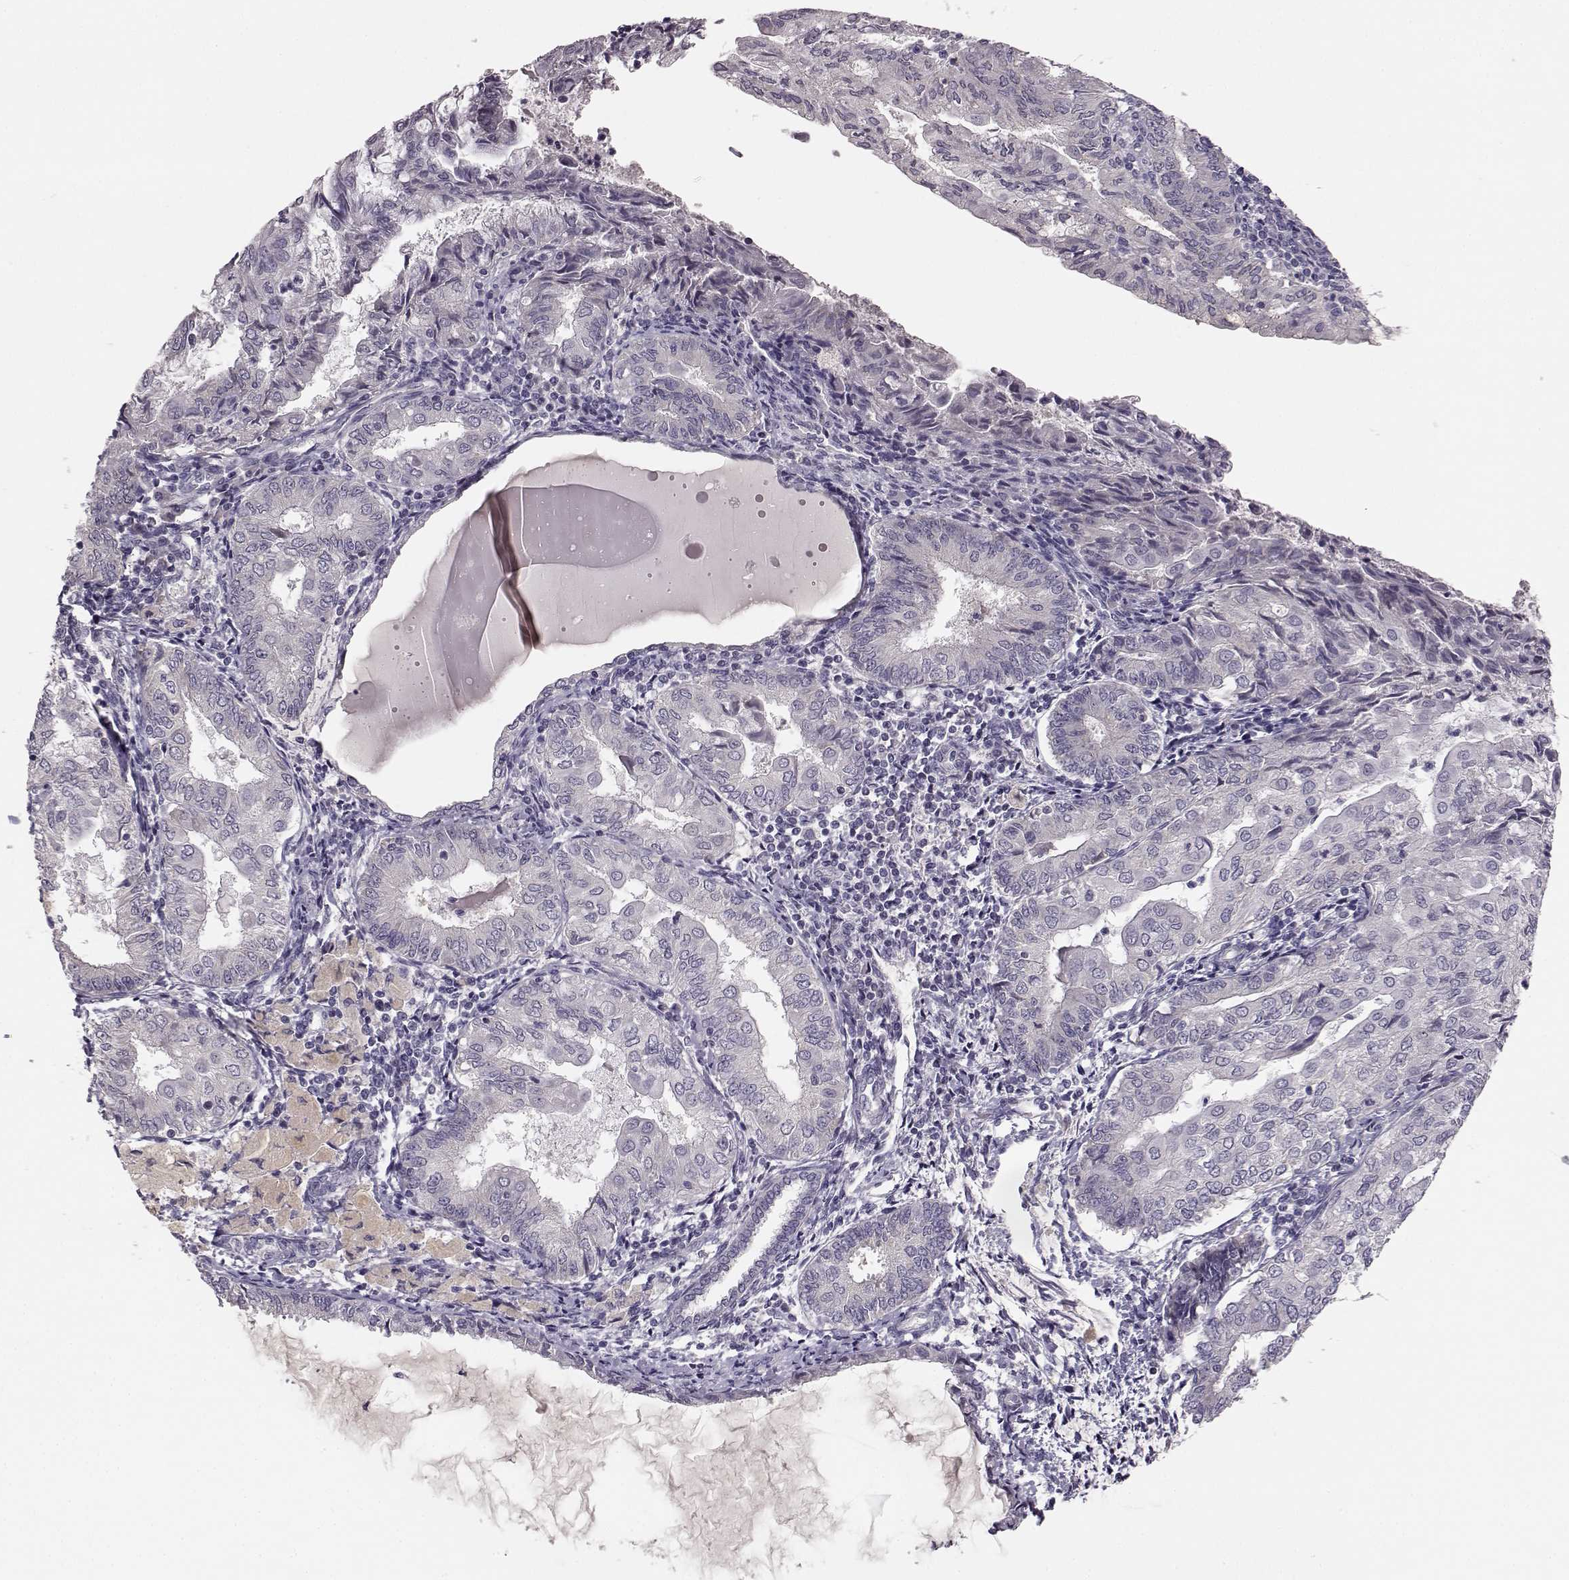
{"staining": {"intensity": "negative", "quantity": "none", "location": "none"}, "tissue": "endometrial cancer", "cell_type": "Tumor cells", "image_type": "cancer", "snomed": [{"axis": "morphology", "description": "Adenocarcinoma, NOS"}, {"axis": "topography", "description": "Endometrium"}], "caption": "DAB (3,3'-diaminobenzidine) immunohistochemical staining of human endometrial cancer shows no significant expression in tumor cells. (Brightfield microscopy of DAB (3,3'-diaminobenzidine) immunohistochemistry at high magnification).", "gene": "BFSP2", "patient": {"sex": "female", "age": 68}}